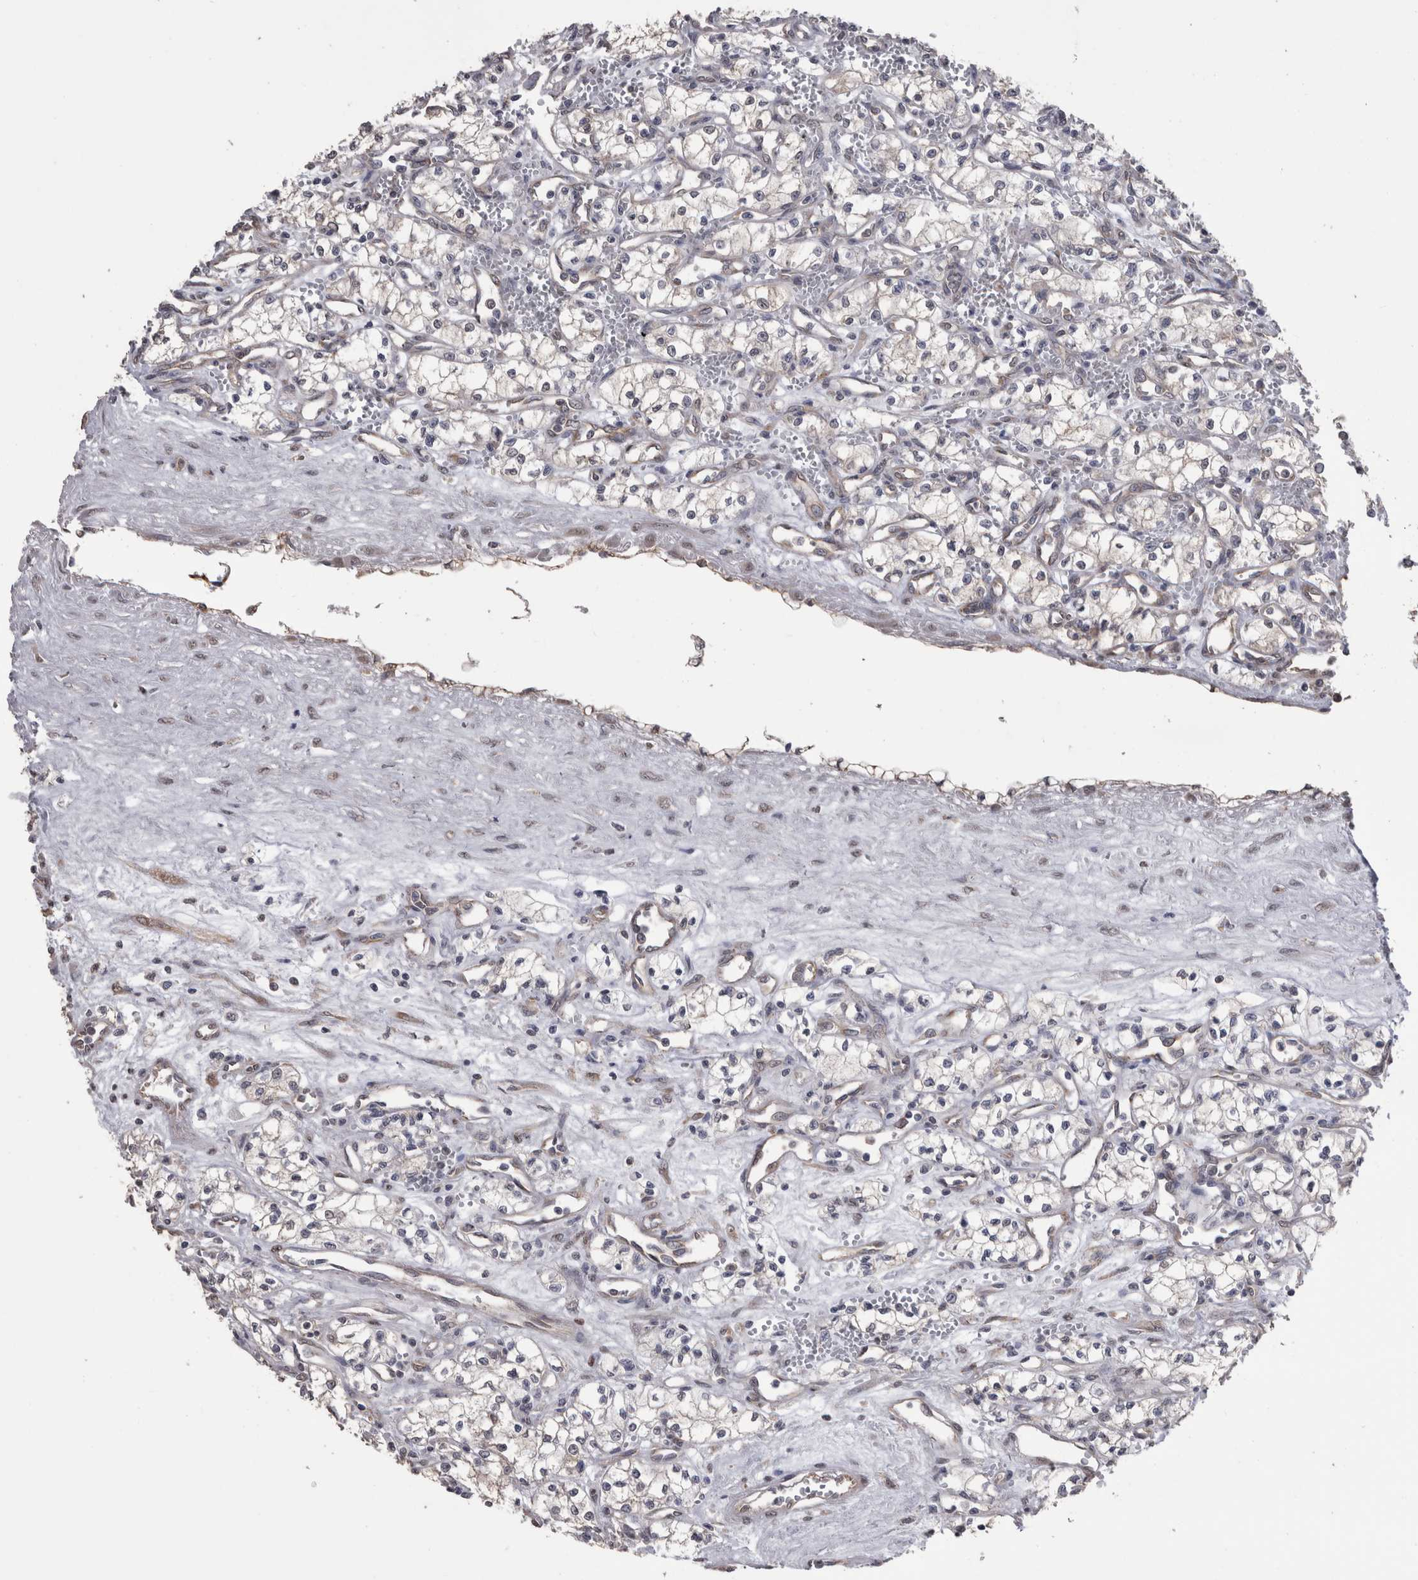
{"staining": {"intensity": "negative", "quantity": "none", "location": "none"}, "tissue": "renal cancer", "cell_type": "Tumor cells", "image_type": "cancer", "snomed": [{"axis": "morphology", "description": "Adenocarcinoma, NOS"}, {"axis": "topography", "description": "Kidney"}], "caption": "Human renal cancer stained for a protein using immunohistochemistry shows no expression in tumor cells.", "gene": "DDX6", "patient": {"sex": "male", "age": 59}}